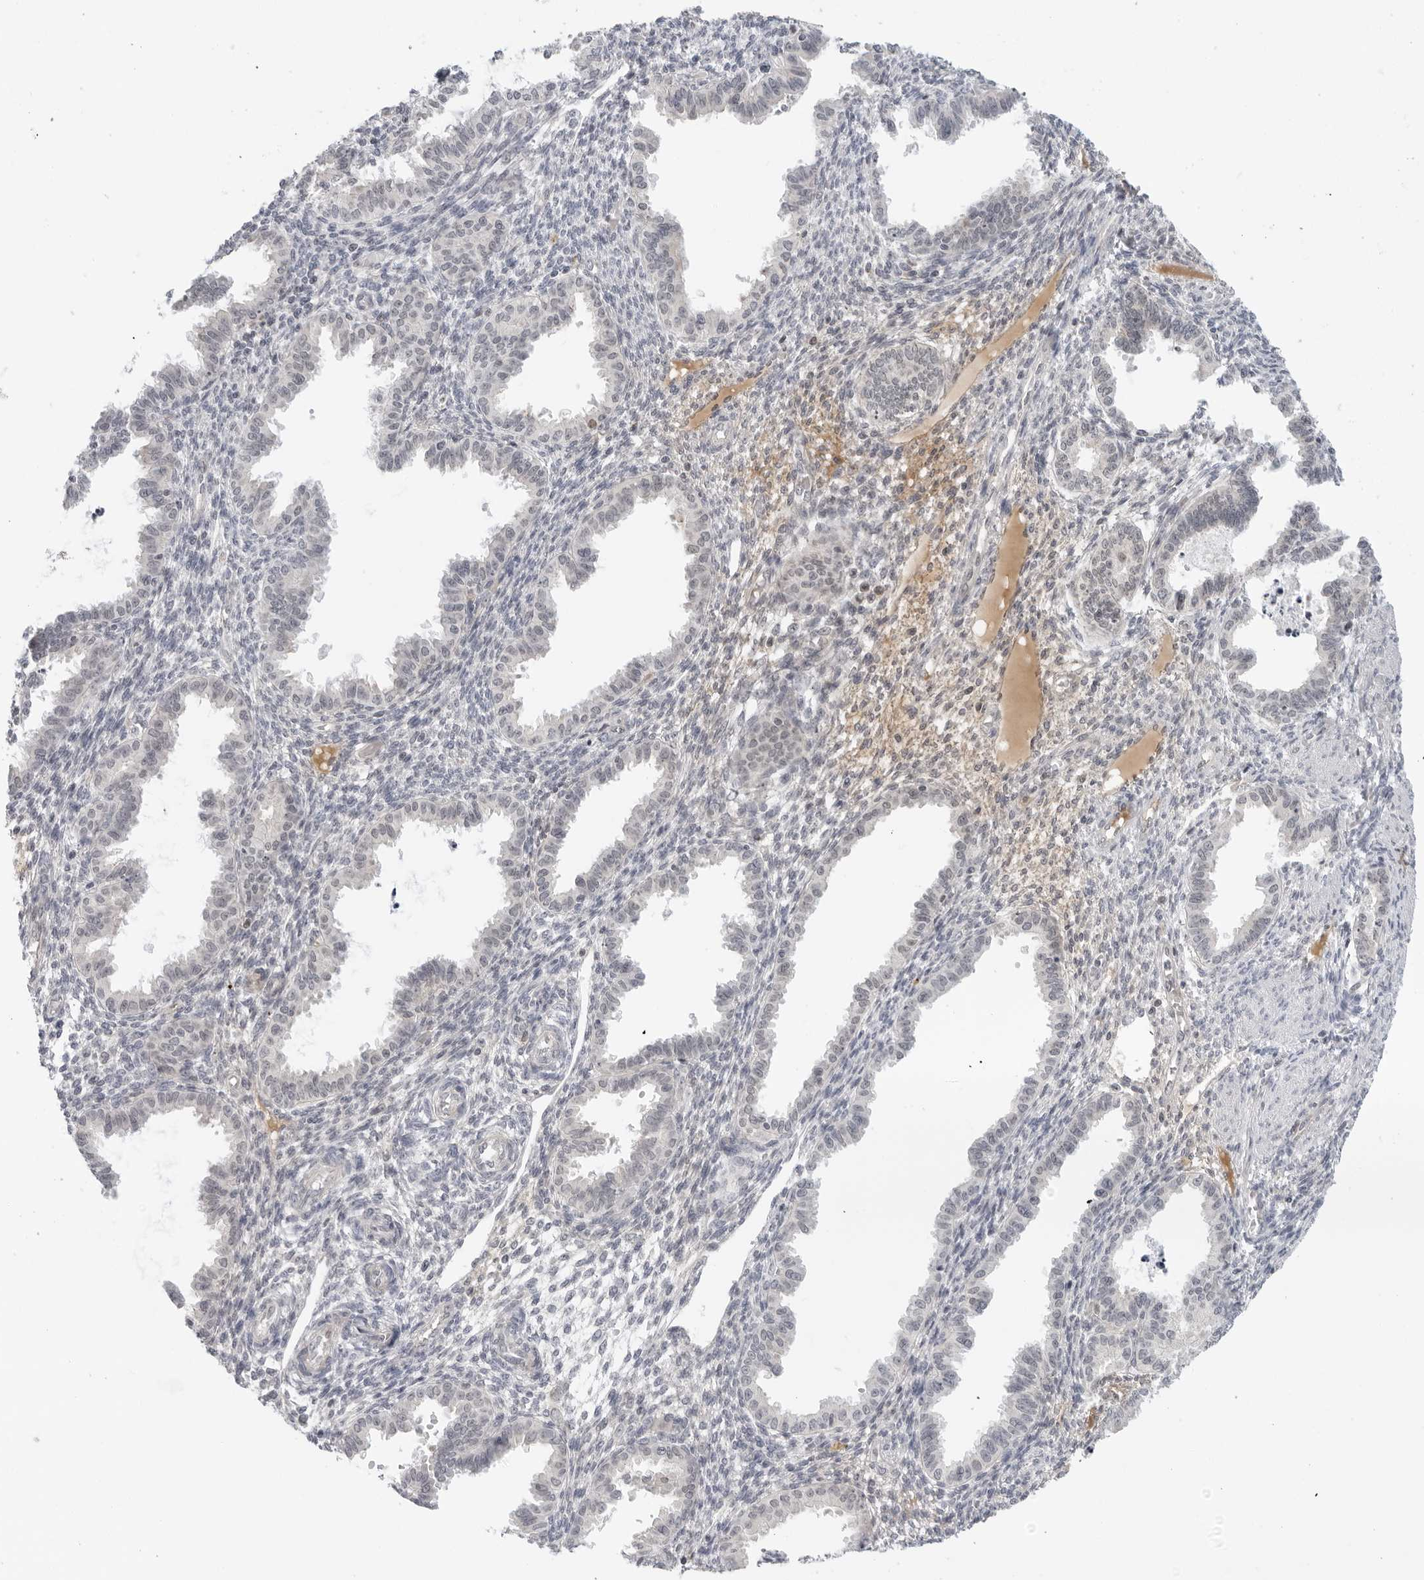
{"staining": {"intensity": "negative", "quantity": "none", "location": "none"}, "tissue": "endometrium", "cell_type": "Cells in endometrial stroma", "image_type": "normal", "snomed": [{"axis": "morphology", "description": "Normal tissue, NOS"}, {"axis": "topography", "description": "Endometrium"}], "caption": "Normal endometrium was stained to show a protein in brown. There is no significant staining in cells in endometrial stroma. (DAB immunohistochemistry (IHC) visualized using brightfield microscopy, high magnification).", "gene": "SUGCT", "patient": {"sex": "female", "age": 33}}